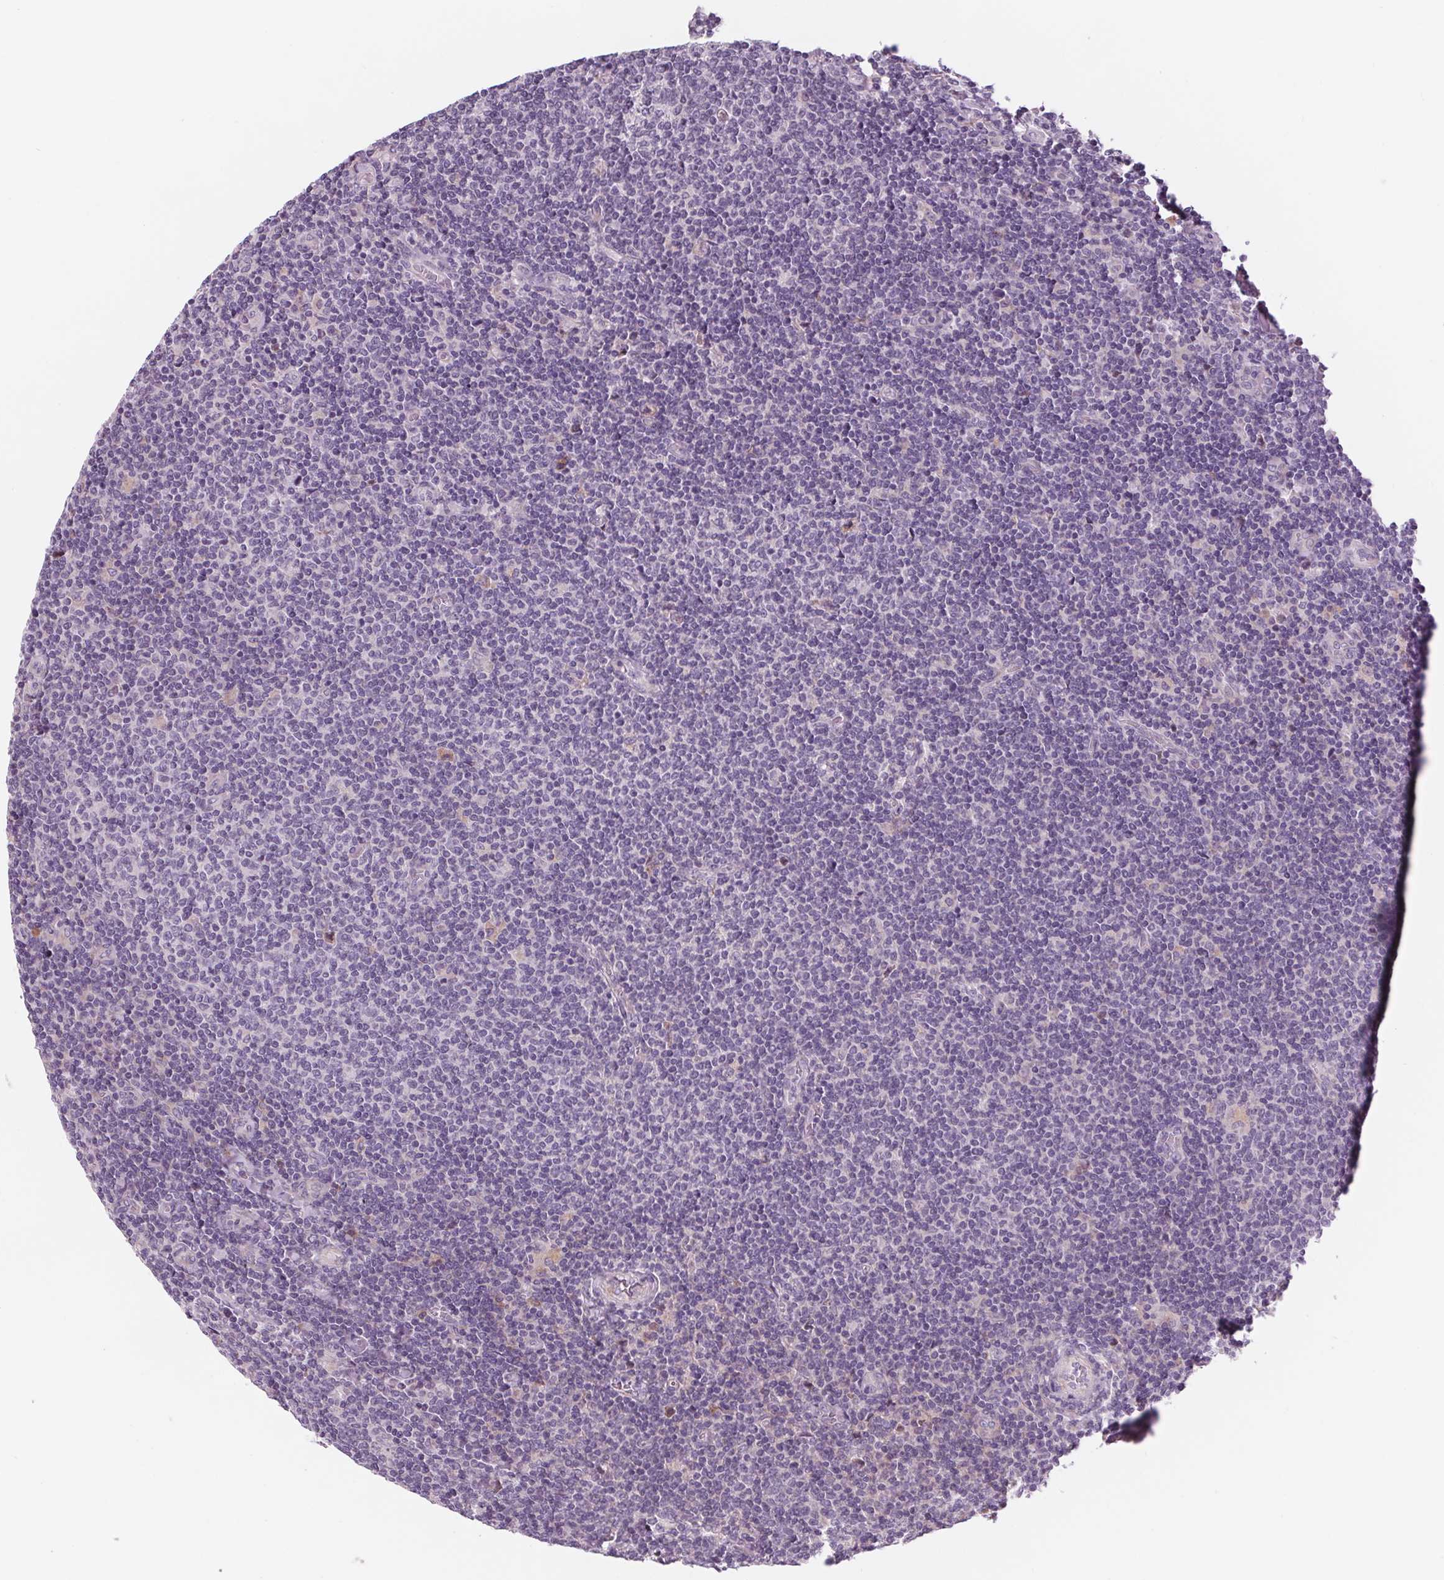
{"staining": {"intensity": "negative", "quantity": "none", "location": "none"}, "tissue": "lymphoma", "cell_type": "Tumor cells", "image_type": "cancer", "snomed": [{"axis": "morphology", "description": "Malignant lymphoma, non-Hodgkin's type, Low grade"}, {"axis": "topography", "description": "Lymph node"}], "caption": "Tumor cells show no significant expression in lymphoma.", "gene": "SAMD5", "patient": {"sex": "male", "age": 52}}